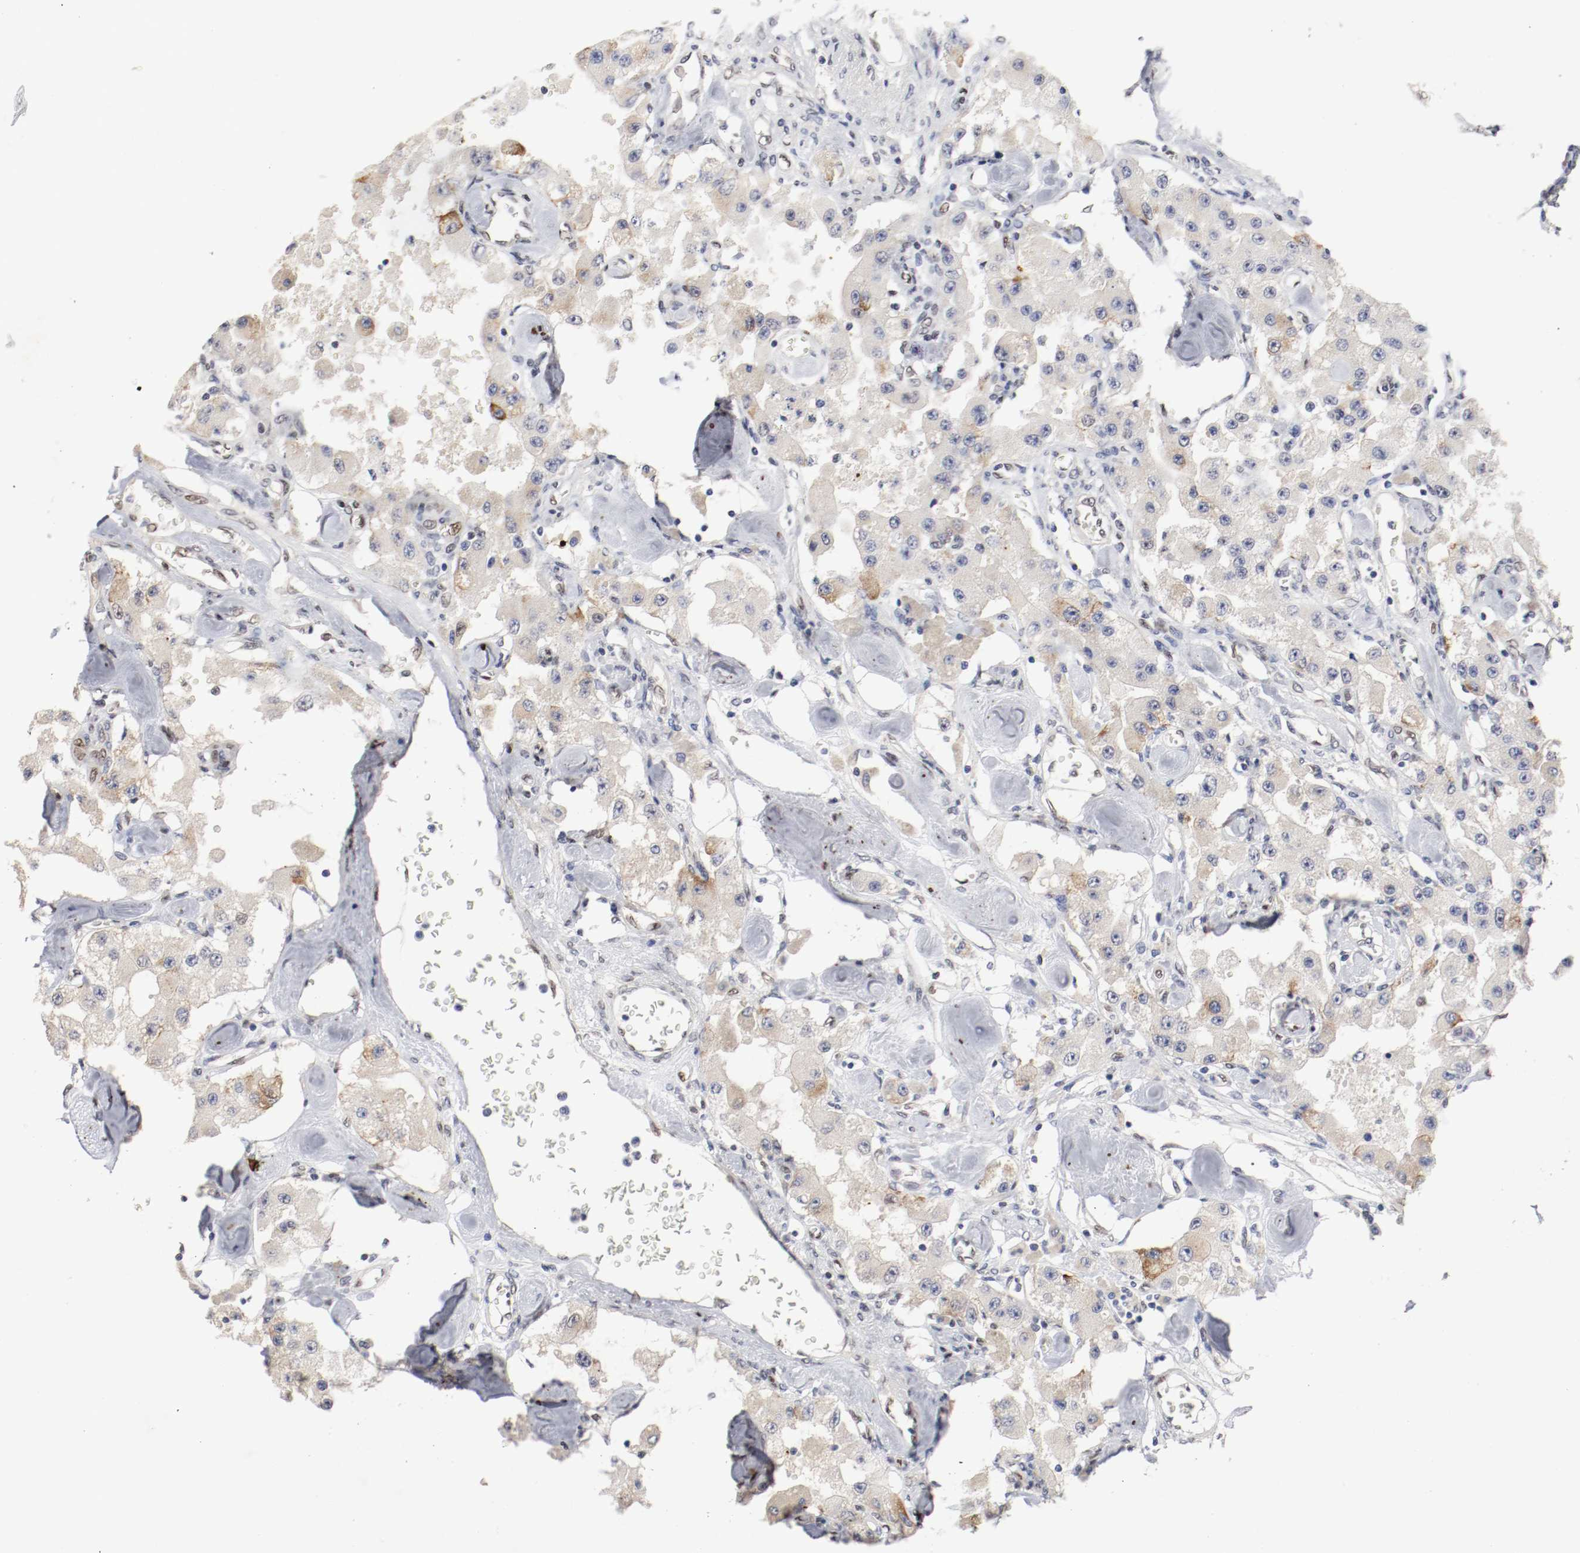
{"staining": {"intensity": "moderate", "quantity": "25%-75%", "location": "cytoplasmic/membranous"}, "tissue": "carcinoid", "cell_type": "Tumor cells", "image_type": "cancer", "snomed": [{"axis": "morphology", "description": "Carcinoid, malignant, NOS"}, {"axis": "topography", "description": "Pancreas"}], "caption": "Malignant carcinoid tissue displays moderate cytoplasmic/membranous staining in about 25%-75% of tumor cells The protein of interest is stained brown, and the nuclei are stained in blue (DAB (3,3'-diaminobenzidine) IHC with brightfield microscopy, high magnification).", "gene": "FOSL2", "patient": {"sex": "male", "age": 41}}